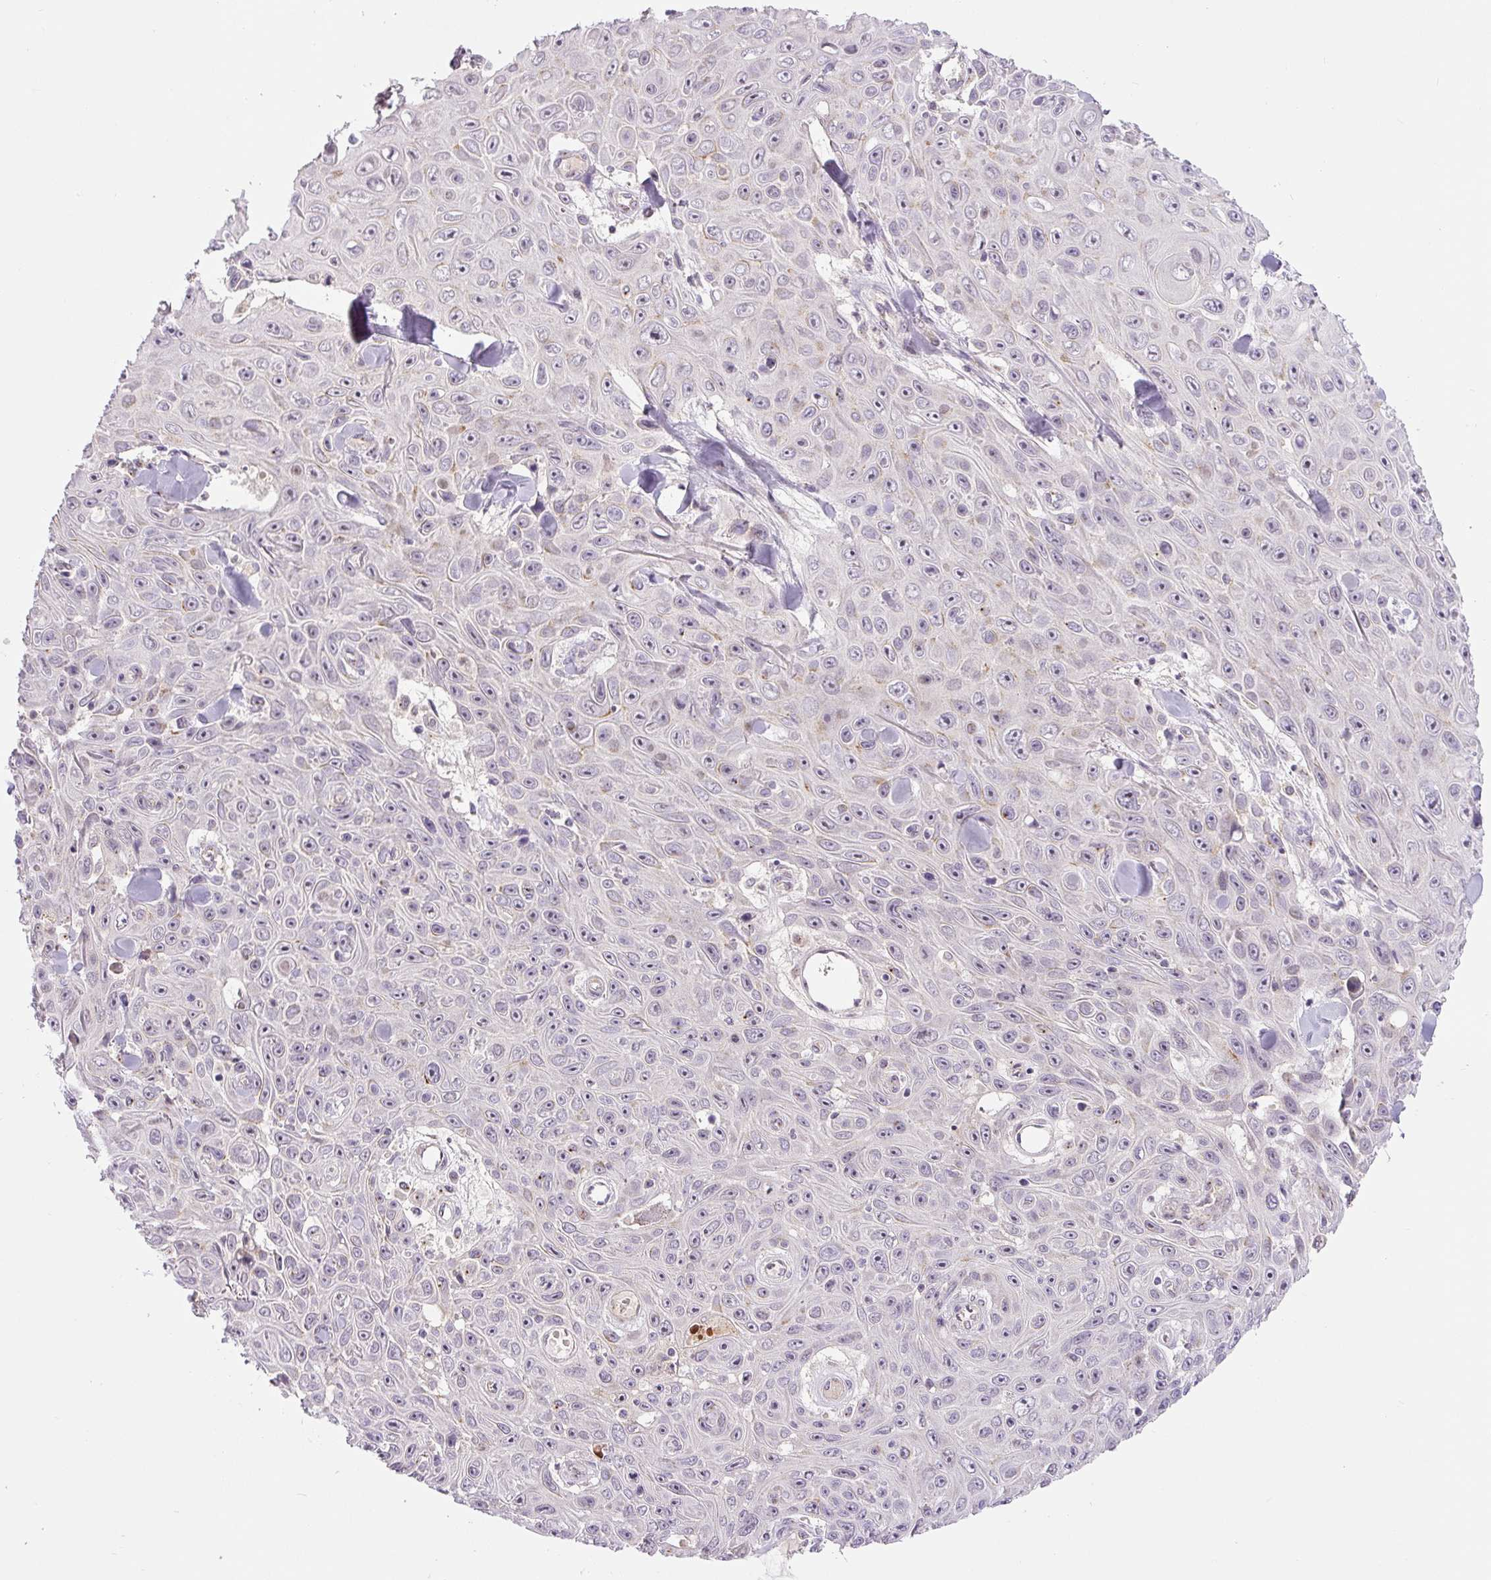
{"staining": {"intensity": "negative", "quantity": "none", "location": "none"}, "tissue": "skin cancer", "cell_type": "Tumor cells", "image_type": "cancer", "snomed": [{"axis": "morphology", "description": "Squamous cell carcinoma, NOS"}, {"axis": "topography", "description": "Skin"}], "caption": "Immunohistochemistry (IHC) of human skin squamous cell carcinoma displays no positivity in tumor cells.", "gene": "PCM1", "patient": {"sex": "male", "age": 82}}